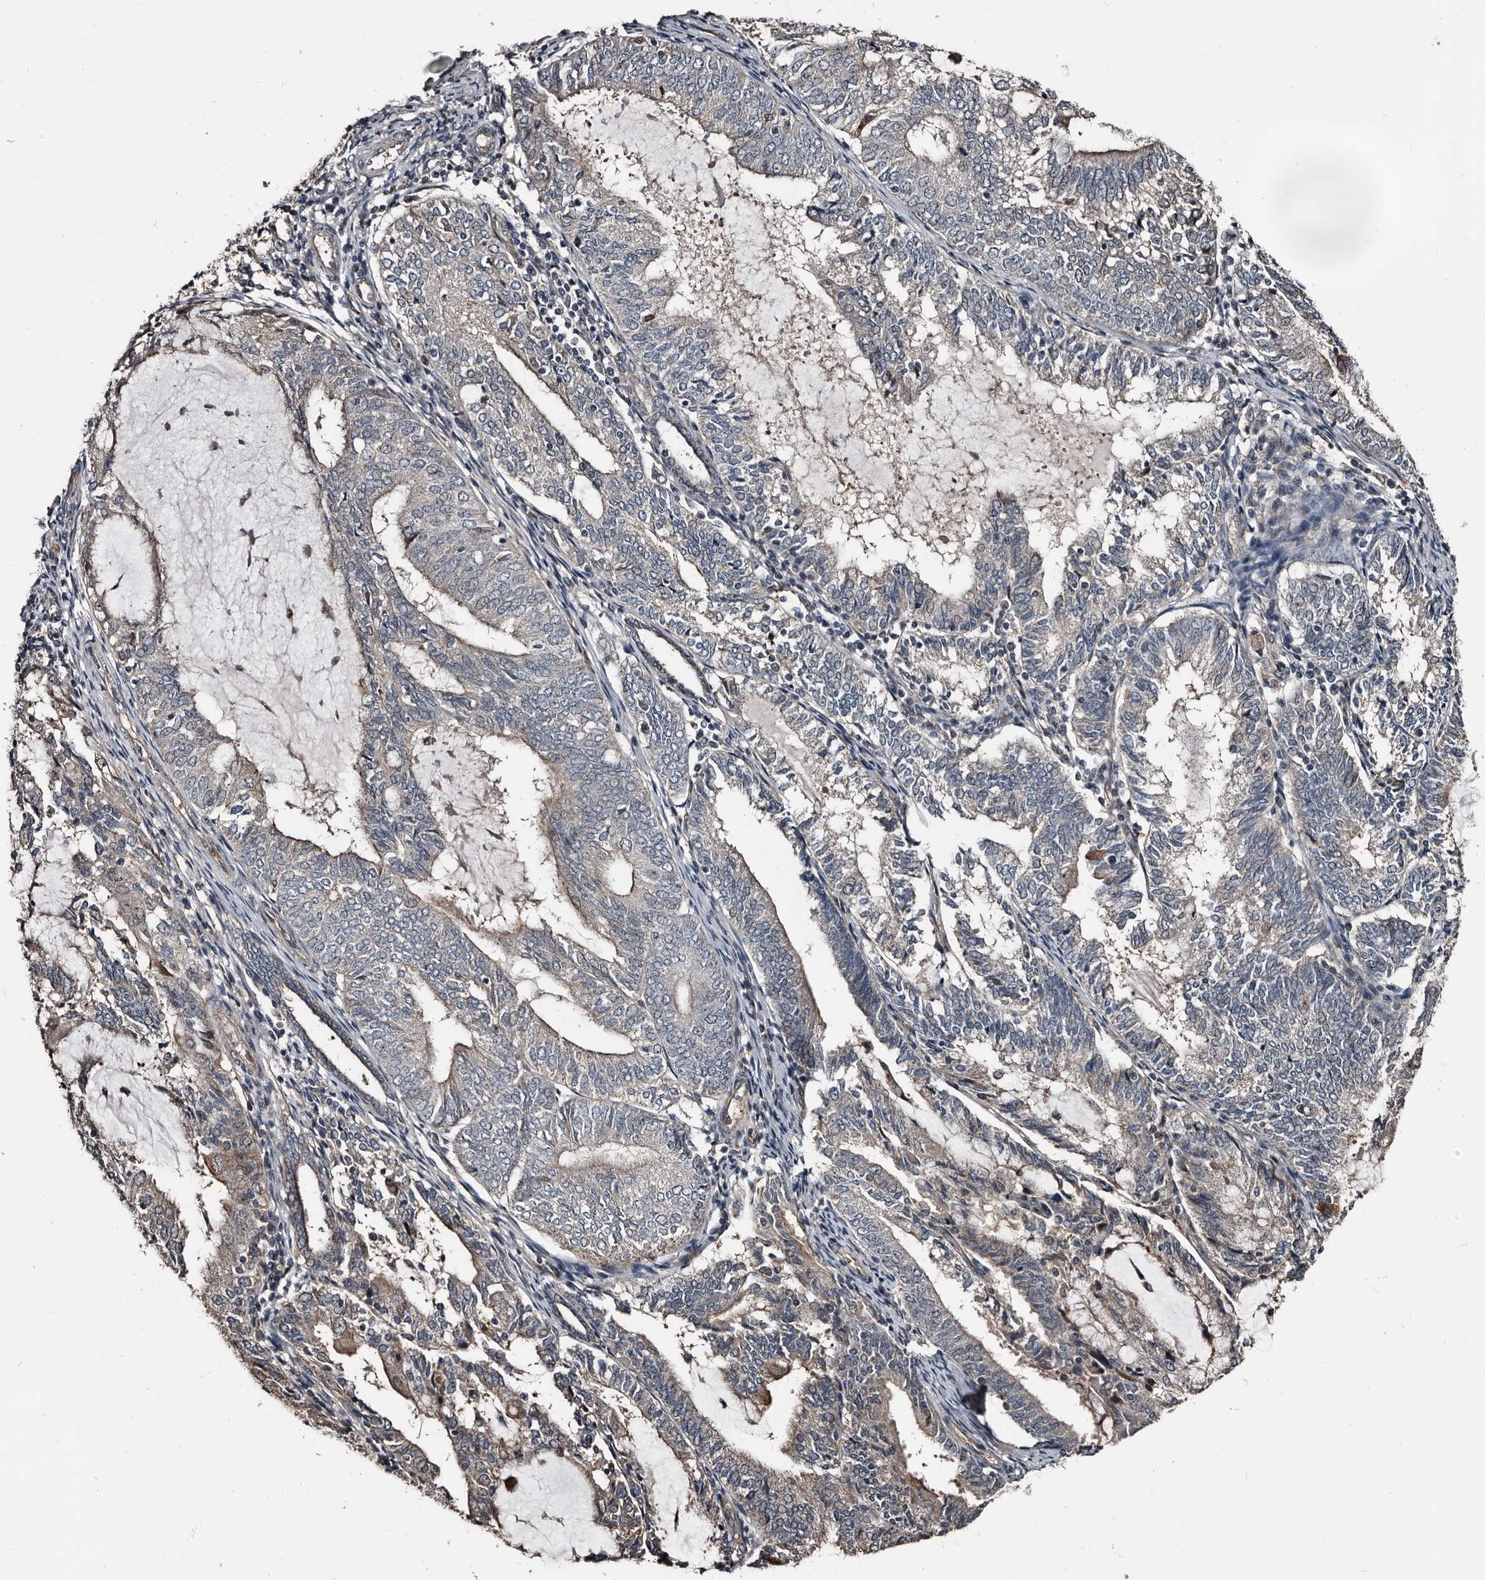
{"staining": {"intensity": "weak", "quantity": "<25%", "location": "cytoplasmic/membranous"}, "tissue": "endometrial cancer", "cell_type": "Tumor cells", "image_type": "cancer", "snomed": [{"axis": "morphology", "description": "Adenocarcinoma, NOS"}, {"axis": "topography", "description": "Endometrium"}], "caption": "Tumor cells are negative for brown protein staining in endometrial cancer.", "gene": "DHPS", "patient": {"sex": "female", "age": 81}}